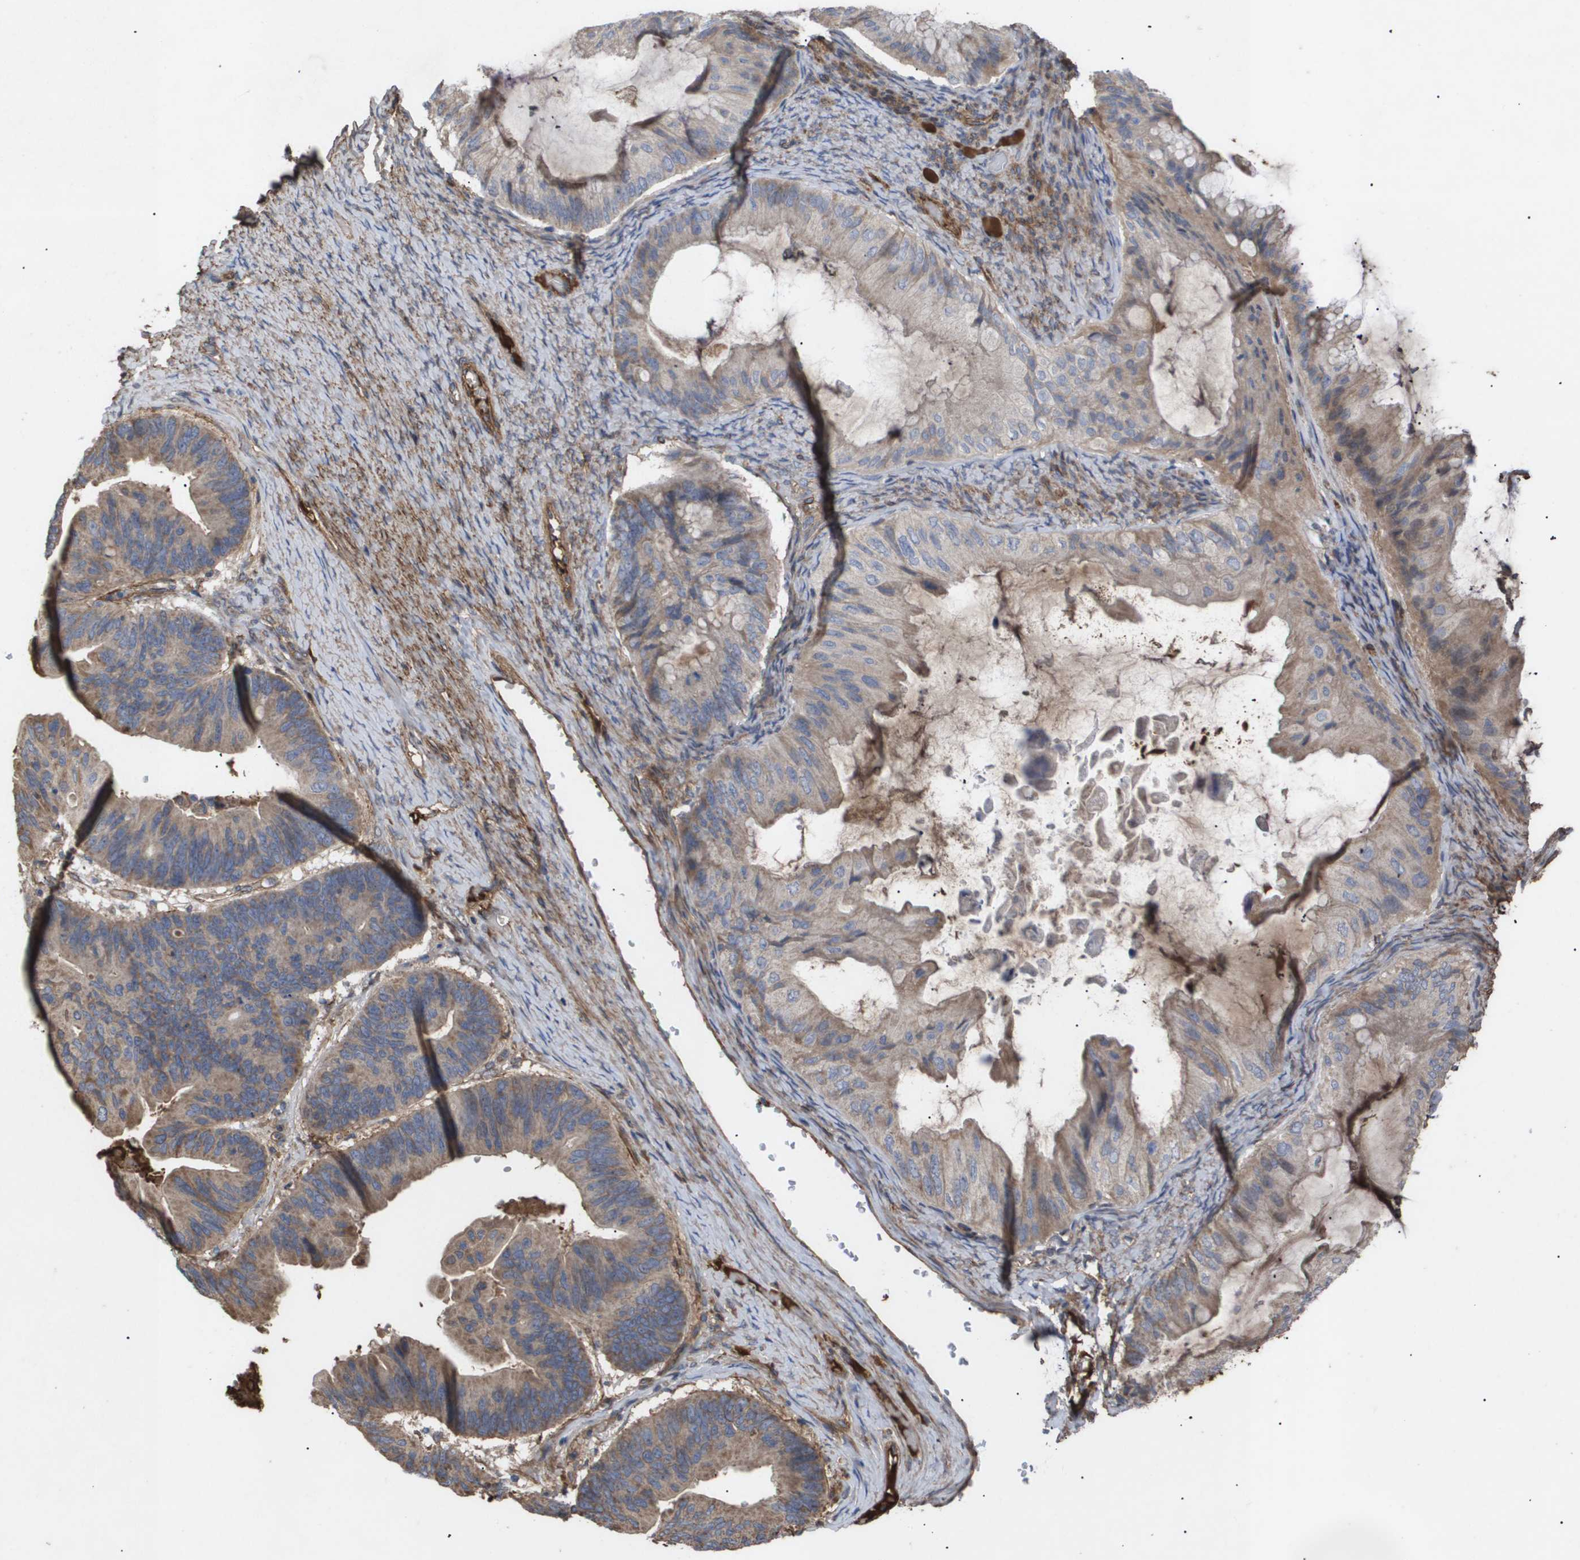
{"staining": {"intensity": "moderate", "quantity": ">75%", "location": "cytoplasmic/membranous"}, "tissue": "ovarian cancer", "cell_type": "Tumor cells", "image_type": "cancer", "snomed": [{"axis": "morphology", "description": "Cystadenocarcinoma, mucinous, NOS"}, {"axis": "topography", "description": "Ovary"}], "caption": "Immunohistochemical staining of human ovarian cancer reveals medium levels of moderate cytoplasmic/membranous protein expression in approximately >75% of tumor cells.", "gene": "TNS1", "patient": {"sex": "female", "age": 61}}